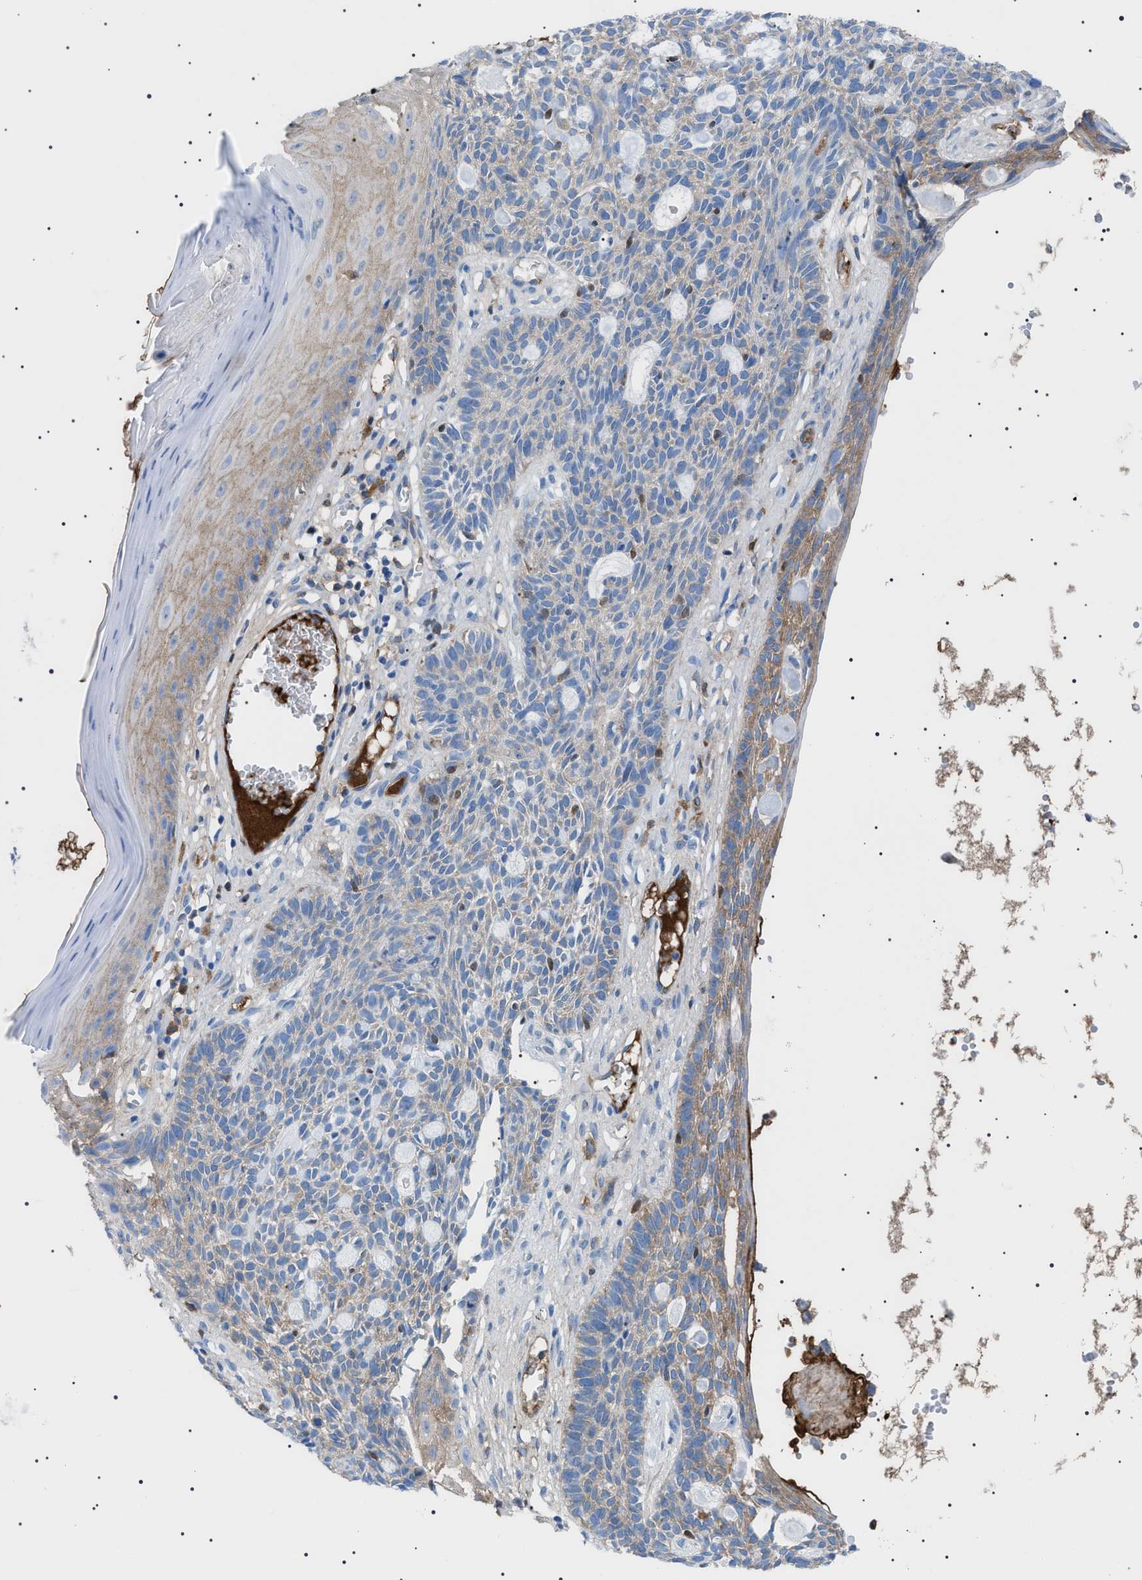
{"staining": {"intensity": "weak", "quantity": ">75%", "location": "cytoplasmic/membranous"}, "tissue": "skin cancer", "cell_type": "Tumor cells", "image_type": "cancer", "snomed": [{"axis": "morphology", "description": "Basal cell carcinoma"}, {"axis": "topography", "description": "Skin"}], "caption": "Brown immunohistochemical staining in skin cancer exhibits weak cytoplasmic/membranous staining in about >75% of tumor cells.", "gene": "LPA", "patient": {"sex": "male", "age": 67}}